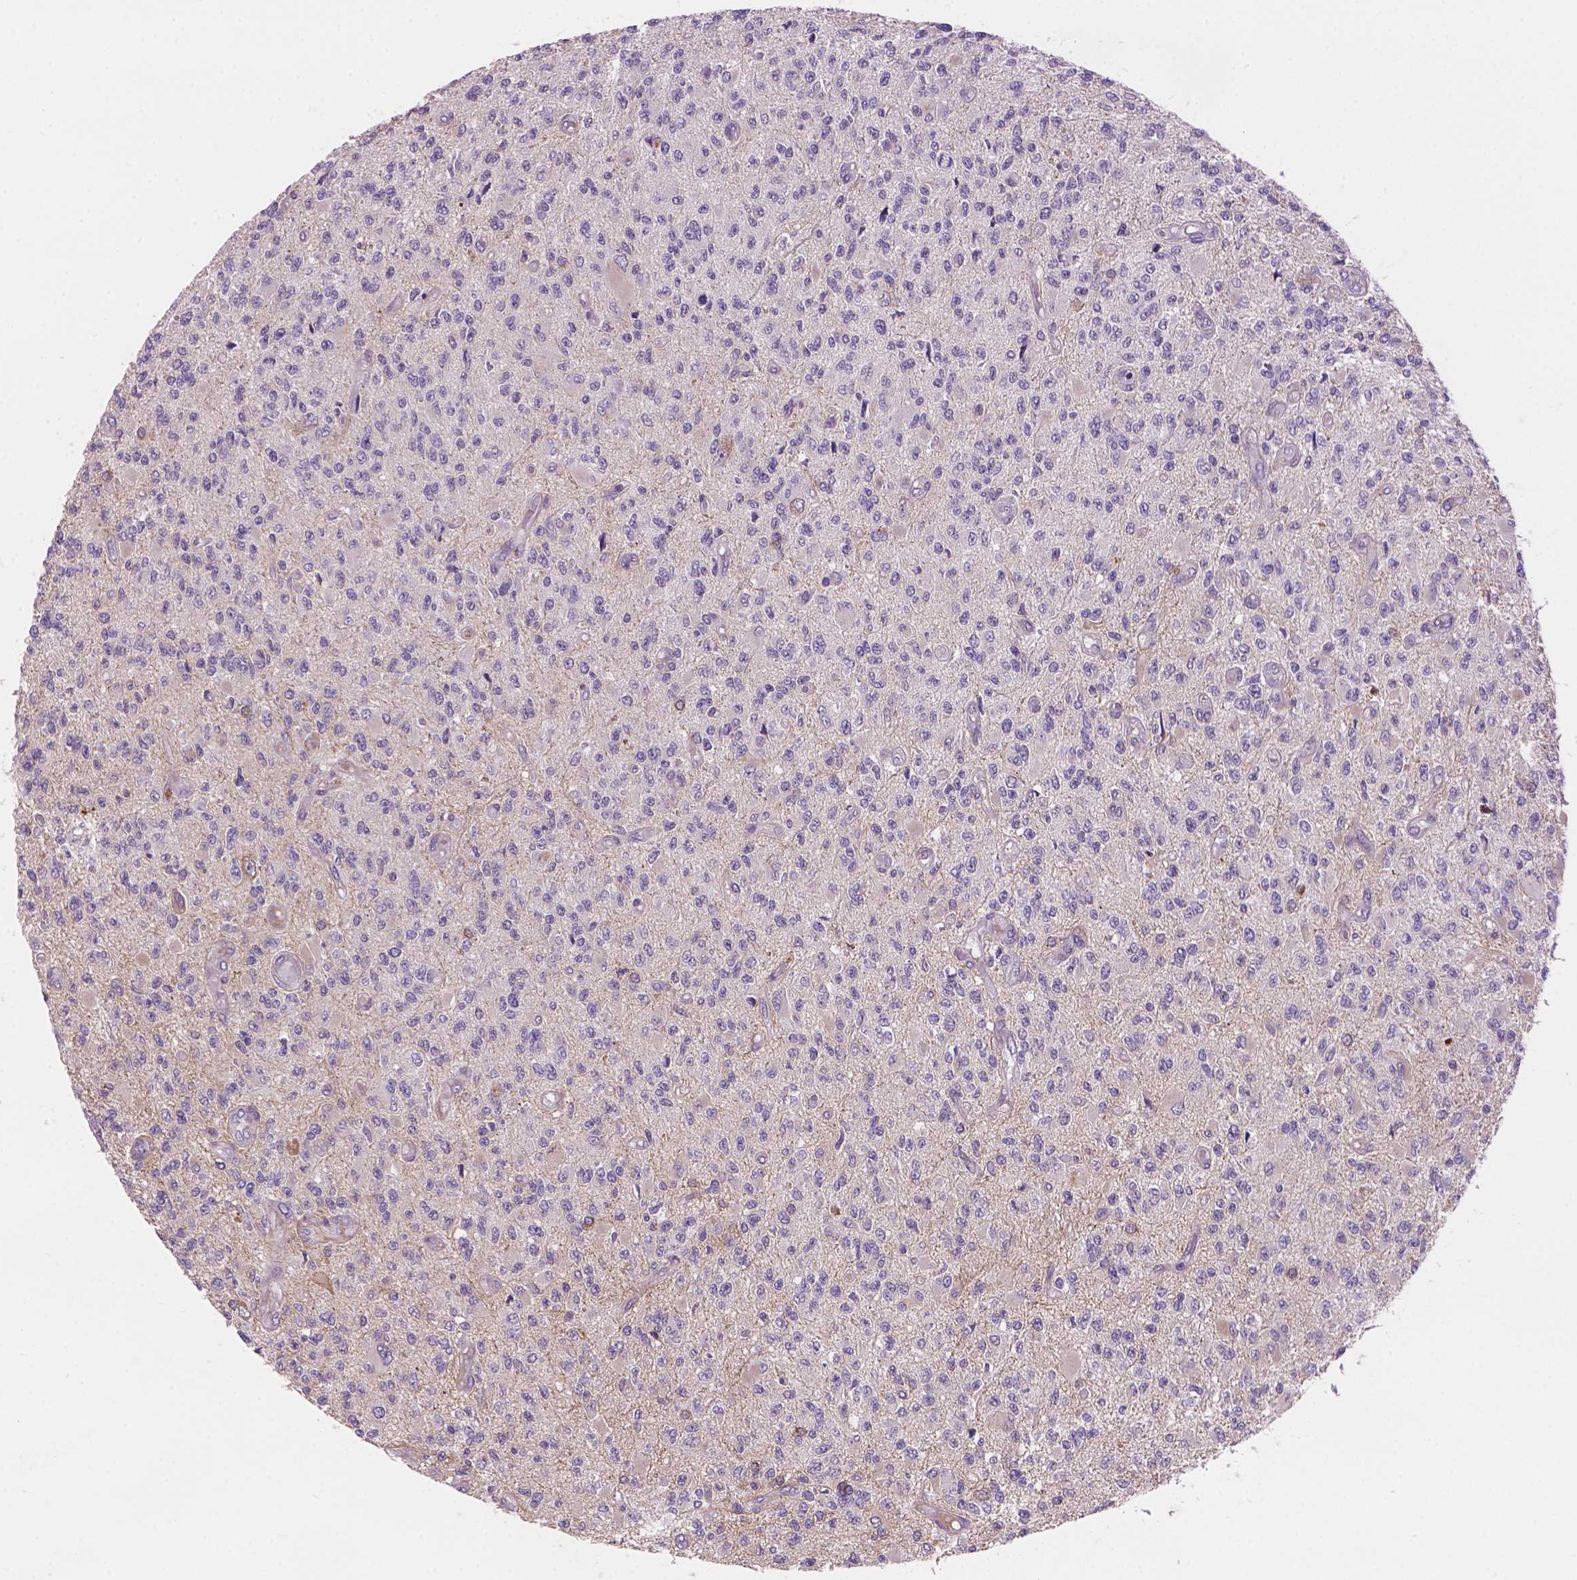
{"staining": {"intensity": "negative", "quantity": "none", "location": "none"}, "tissue": "glioma", "cell_type": "Tumor cells", "image_type": "cancer", "snomed": [{"axis": "morphology", "description": "Glioma, malignant, High grade"}, {"axis": "topography", "description": "Brain"}], "caption": "Image shows no protein staining in tumor cells of malignant glioma (high-grade) tissue.", "gene": "AMMECR1", "patient": {"sex": "female", "age": 63}}